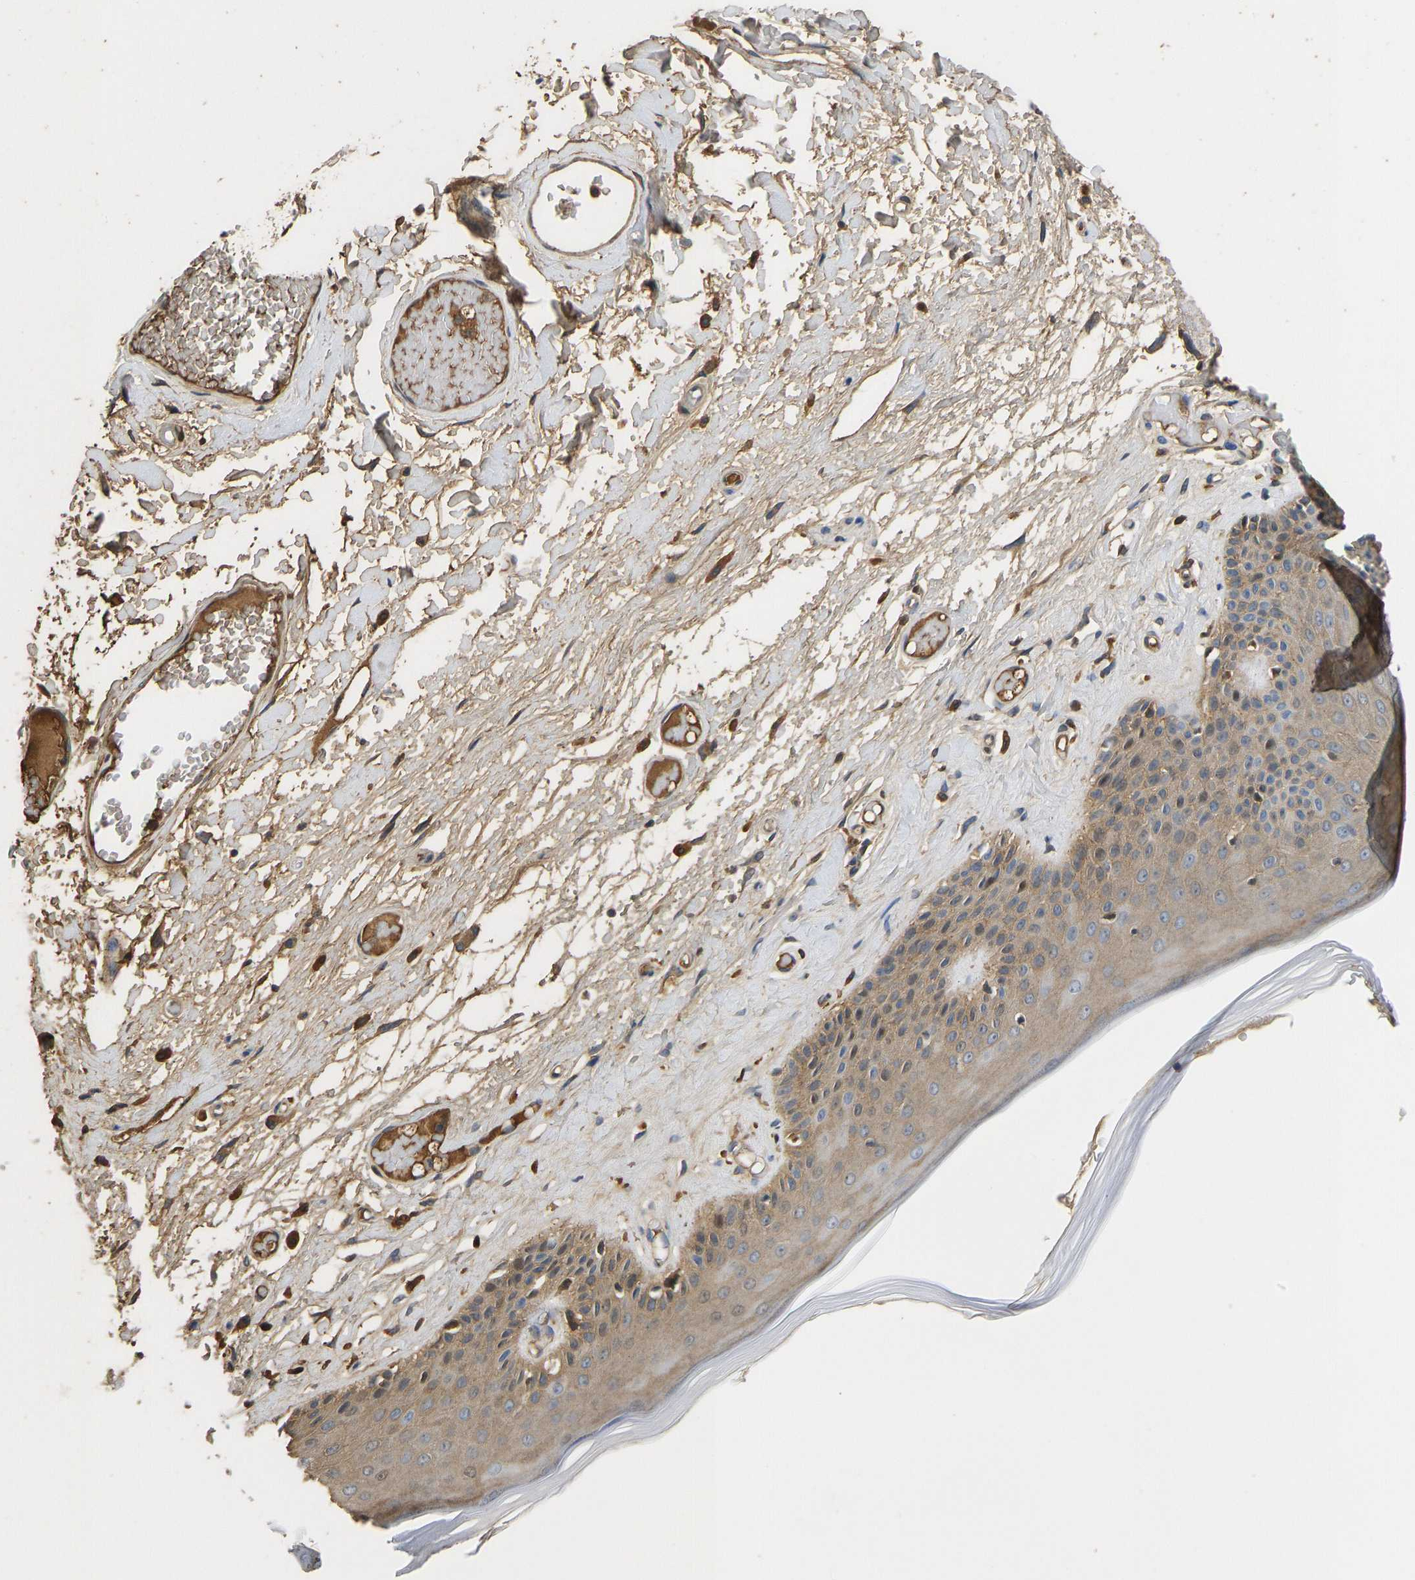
{"staining": {"intensity": "moderate", "quantity": "25%-75%", "location": "cytoplasmic/membranous"}, "tissue": "skin", "cell_type": "Epidermal cells", "image_type": "normal", "snomed": [{"axis": "morphology", "description": "Normal tissue, NOS"}, {"axis": "topography", "description": "Vulva"}], "caption": "Immunohistochemistry (IHC) of normal skin displays medium levels of moderate cytoplasmic/membranous positivity in about 25%-75% of epidermal cells.", "gene": "VCPKMT", "patient": {"sex": "female", "age": 73}}